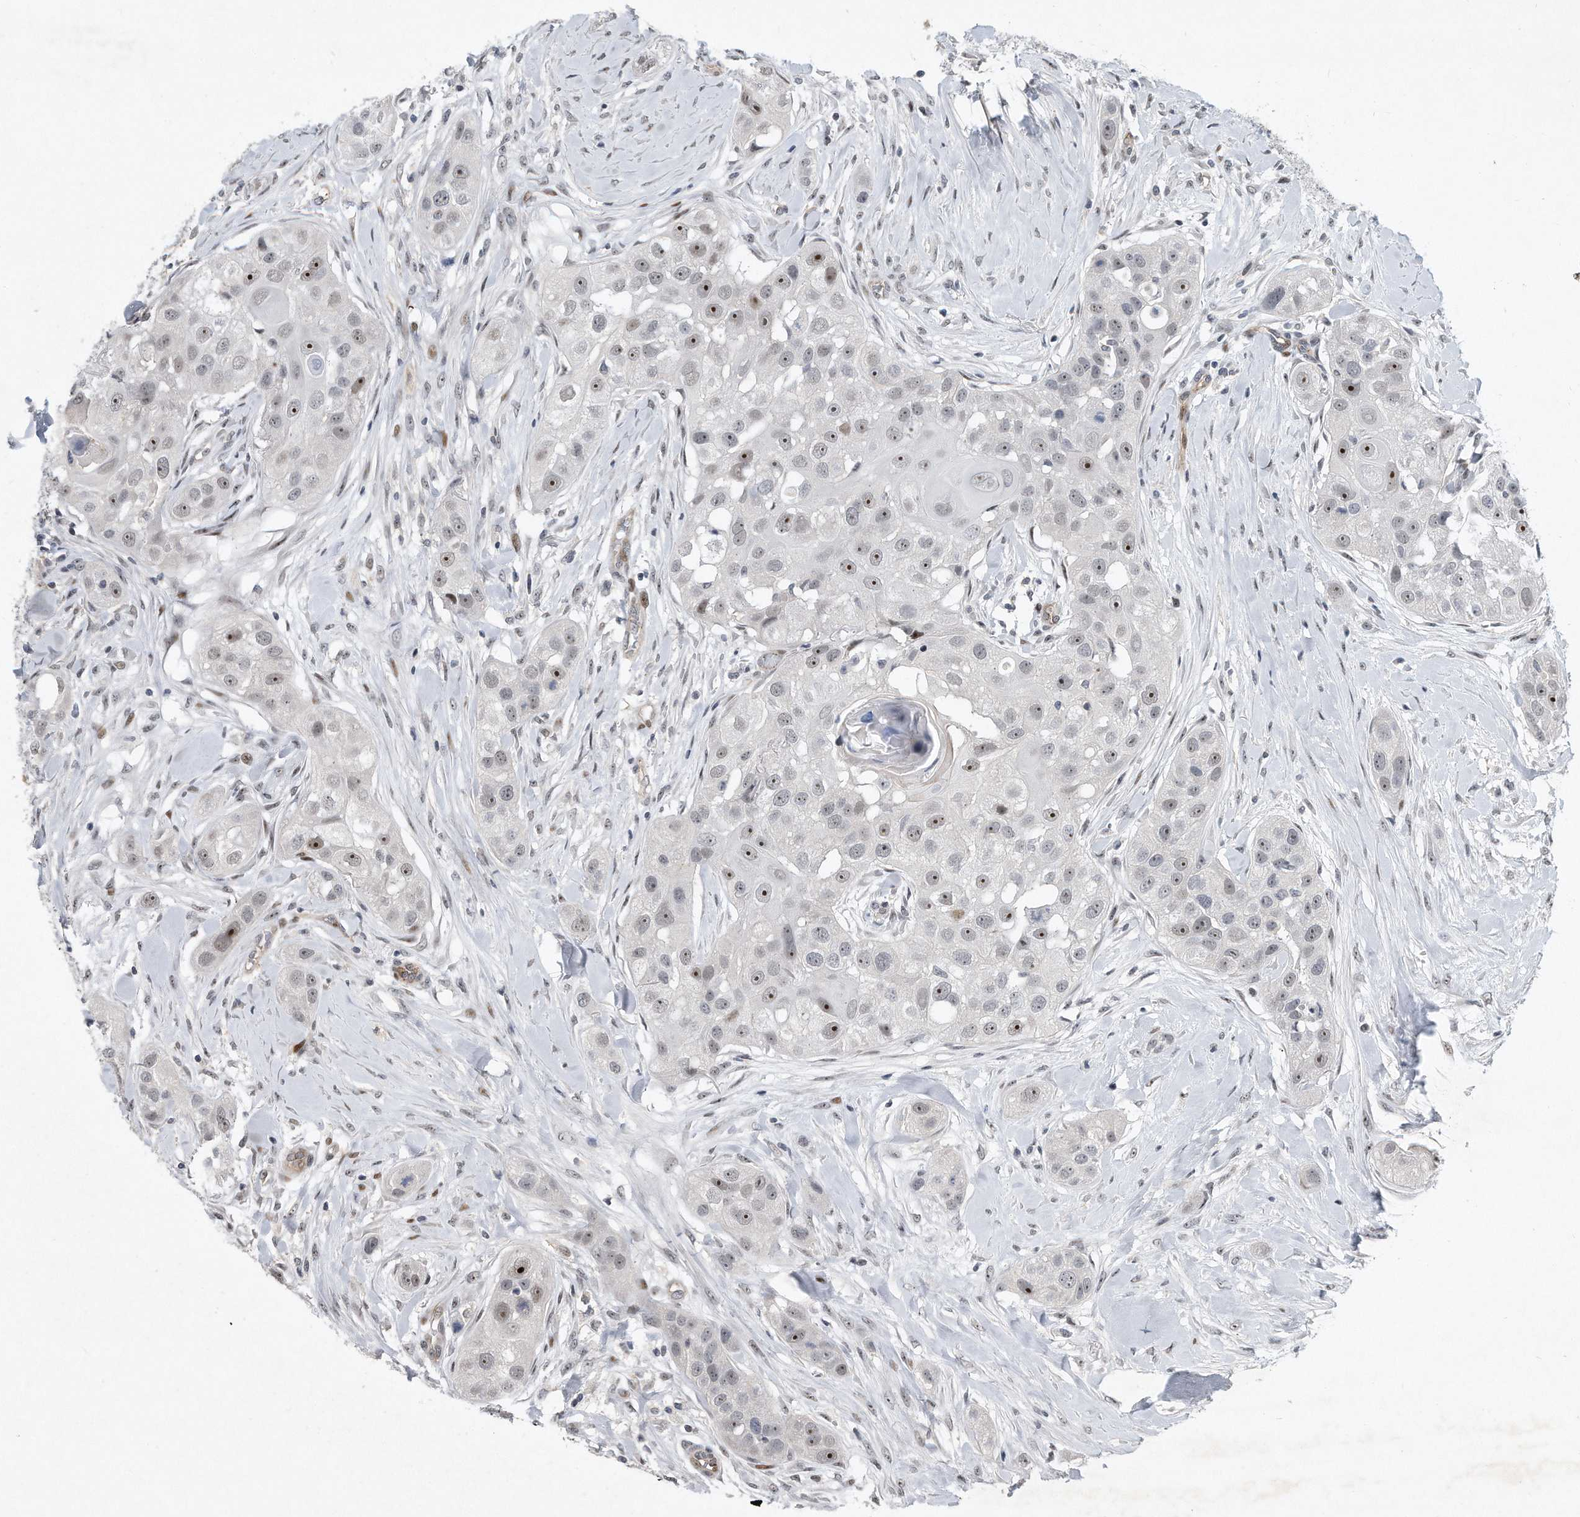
{"staining": {"intensity": "moderate", "quantity": "25%-75%", "location": "nuclear"}, "tissue": "head and neck cancer", "cell_type": "Tumor cells", "image_type": "cancer", "snomed": [{"axis": "morphology", "description": "Normal tissue, NOS"}, {"axis": "morphology", "description": "Squamous cell carcinoma, NOS"}, {"axis": "topography", "description": "Skeletal muscle"}, {"axis": "topography", "description": "Head-Neck"}], "caption": "Immunohistochemistry (IHC) (DAB (3,3'-diaminobenzidine)) staining of human squamous cell carcinoma (head and neck) reveals moderate nuclear protein staining in about 25%-75% of tumor cells.", "gene": "PGBD2", "patient": {"sex": "male", "age": 51}}